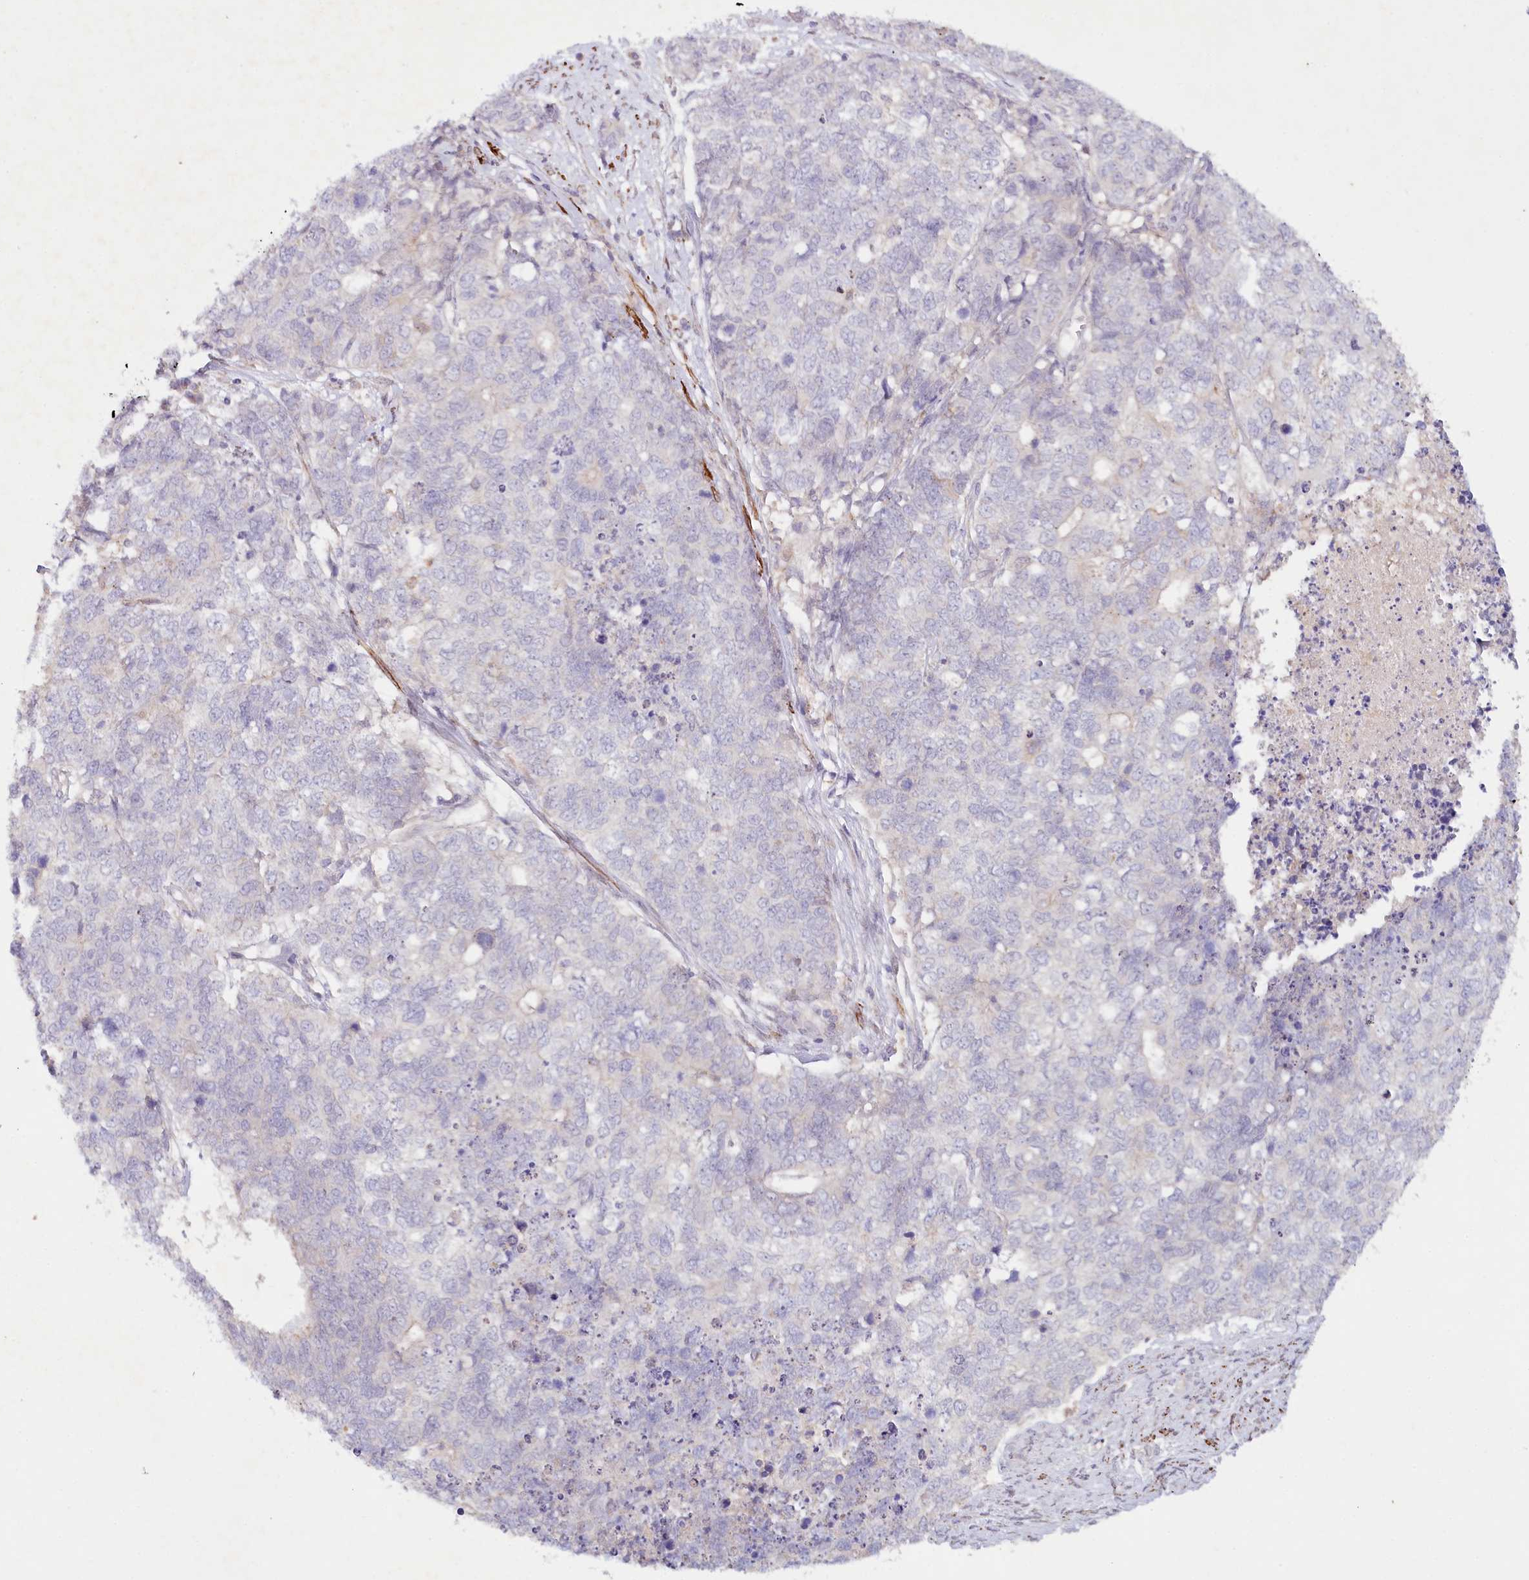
{"staining": {"intensity": "negative", "quantity": "none", "location": "none"}, "tissue": "cervical cancer", "cell_type": "Tumor cells", "image_type": "cancer", "snomed": [{"axis": "morphology", "description": "Squamous cell carcinoma, NOS"}, {"axis": "topography", "description": "Cervix"}], "caption": "Tumor cells show no significant protein expression in squamous cell carcinoma (cervical).", "gene": "ALDH3B1", "patient": {"sex": "female", "age": 63}}